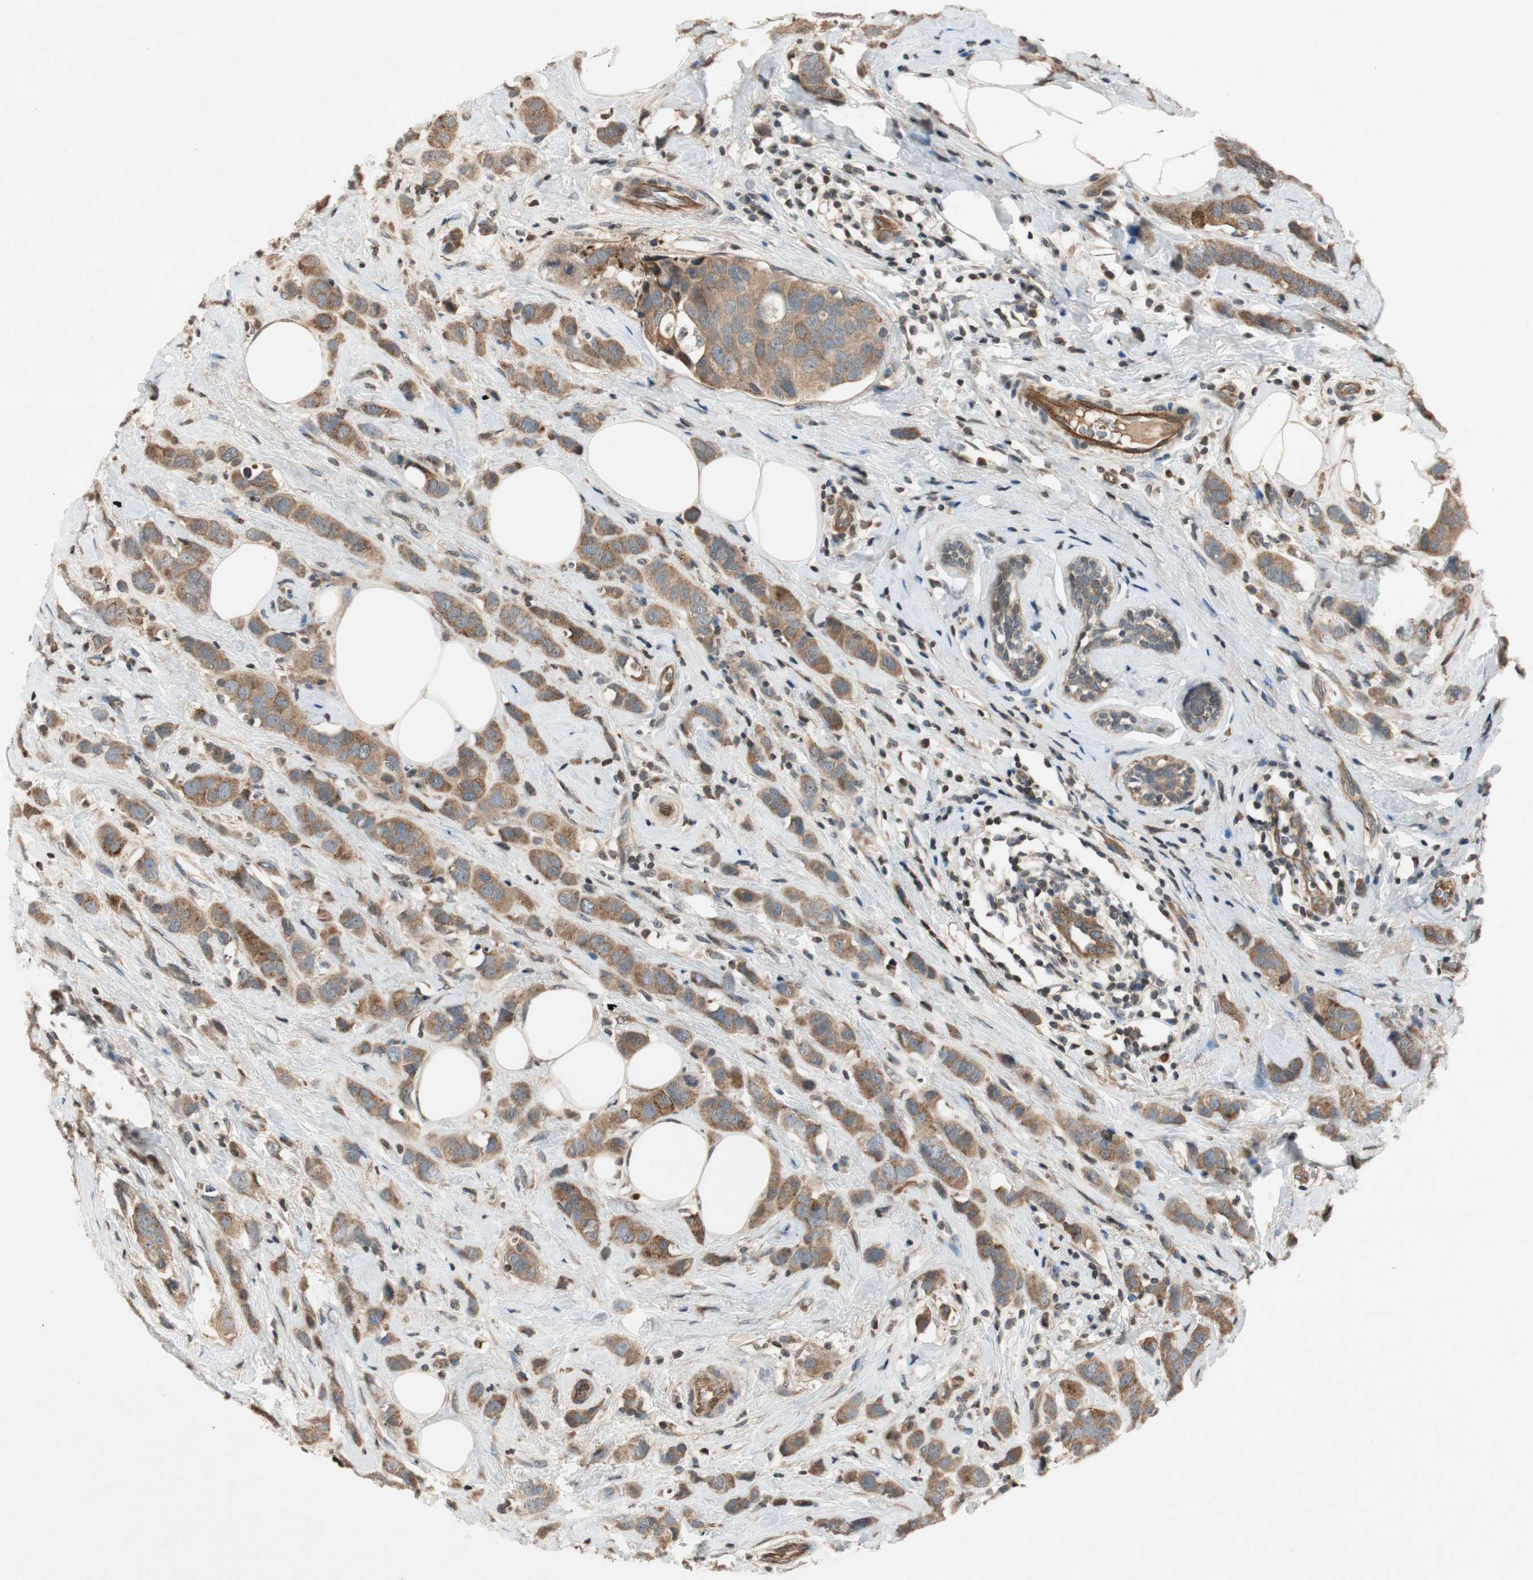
{"staining": {"intensity": "moderate", "quantity": ">75%", "location": "cytoplasmic/membranous"}, "tissue": "breast cancer", "cell_type": "Tumor cells", "image_type": "cancer", "snomed": [{"axis": "morphology", "description": "Normal tissue, NOS"}, {"axis": "morphology", "description": "Duct carcinoma"}, {"axis": "topography", "description": "Breast"}], "caption": "Breast cancer stained for a protein exhibits moderate cytoplasmic/membranous positivity in tumor cells.", "gene": "GCLM", "patient": {"sex": "female", "age": 50}}